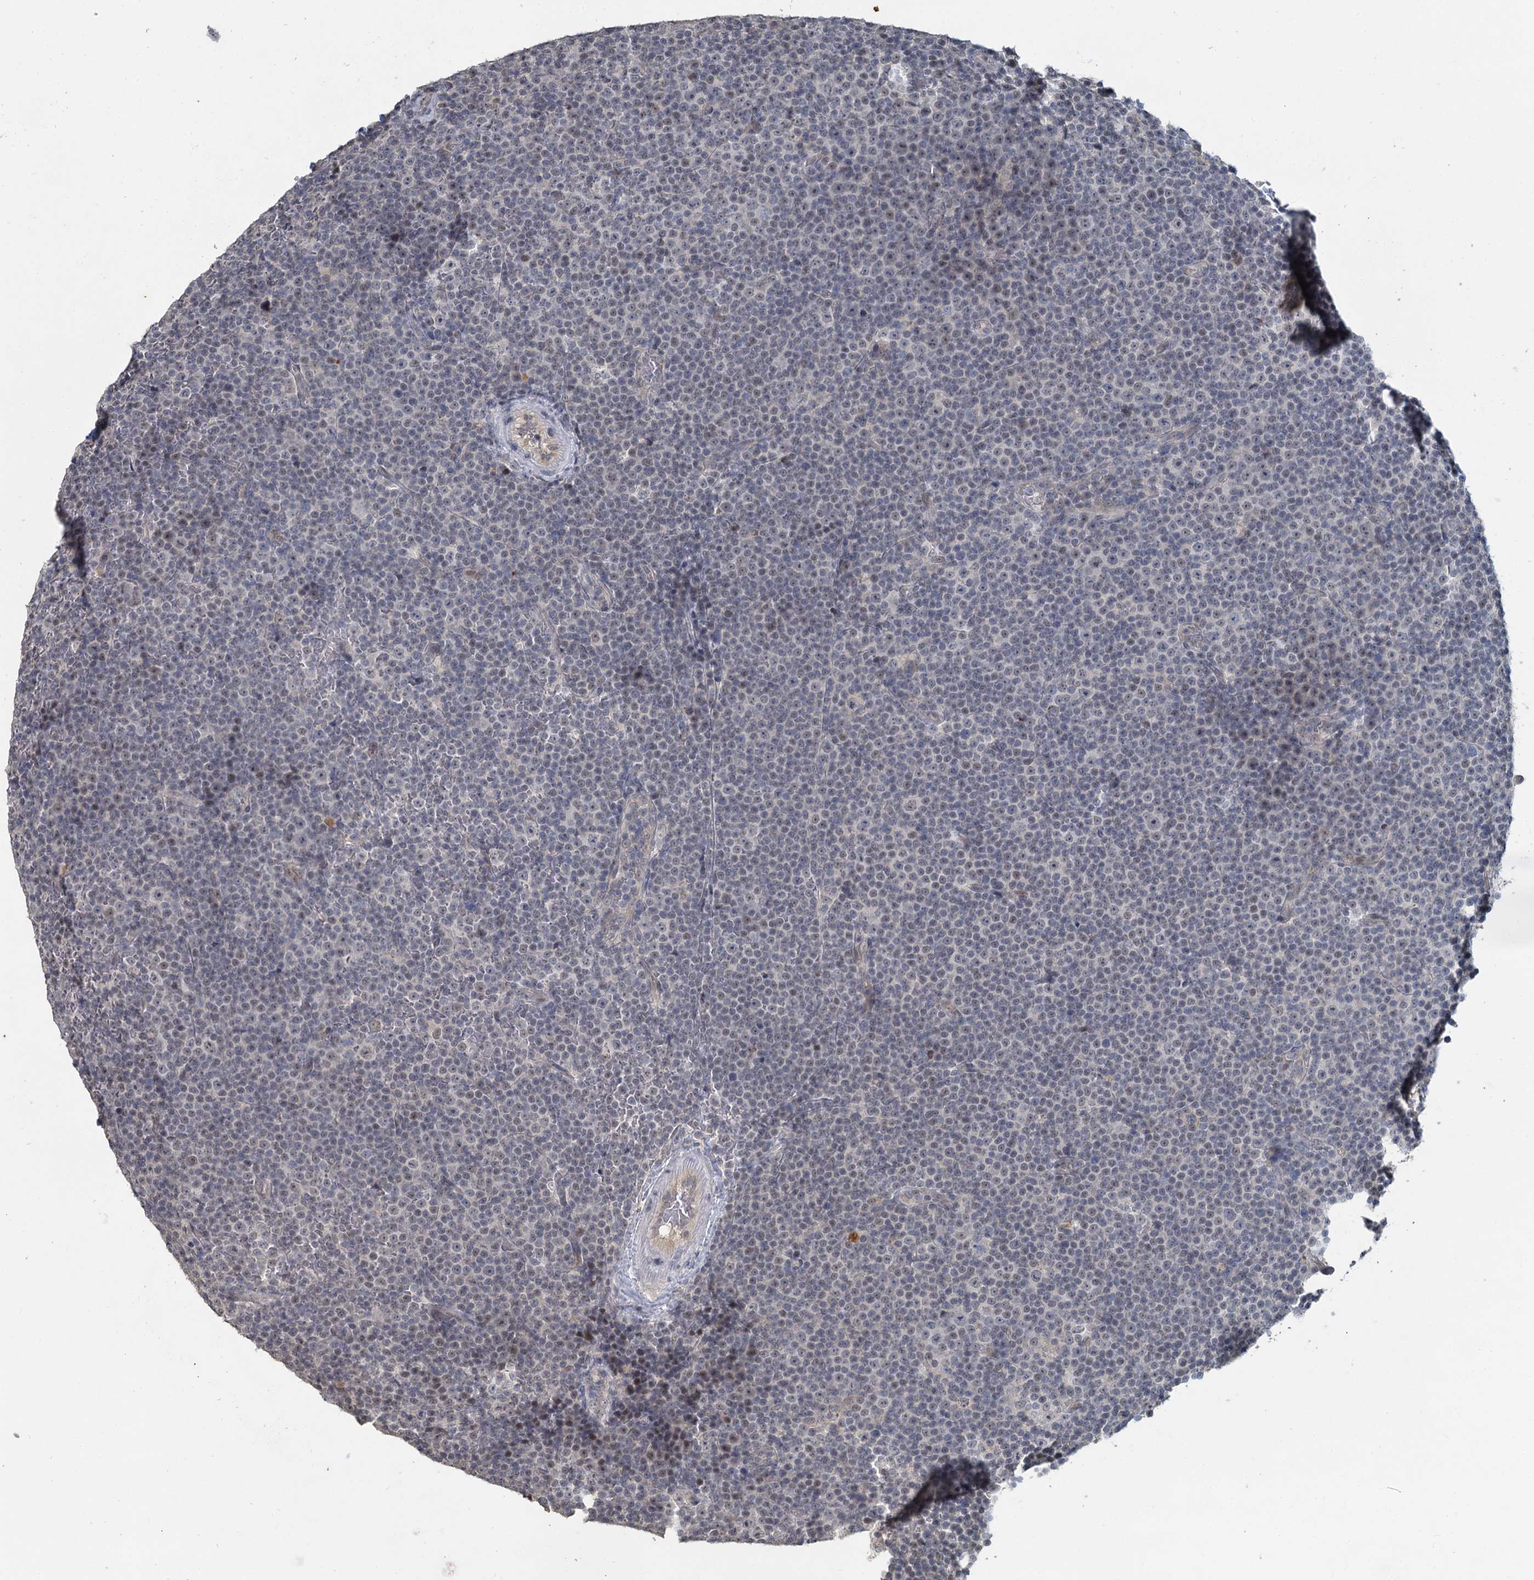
{"staining": {"intensity": "negative", "quantity": "none", "location": "none"}, "tissue": "lymphoma", "cell_type": "Tumor cells", "image_type": "cancer", "snomed": [{"axis": "morphology", "description": "Malignant lymphoma, non-Hodgkin's type, Low grade"}, {"axis": "topography", "description": "Lymph node"}], "caption": "A histopathology image of low-grade malignant lymphoma, non-Hodgkin's type stained for a protein demonstrates no brown staining in tumor cells.", "gene": "MUCL1", "patient": {"sex": "female", "age": 67}}